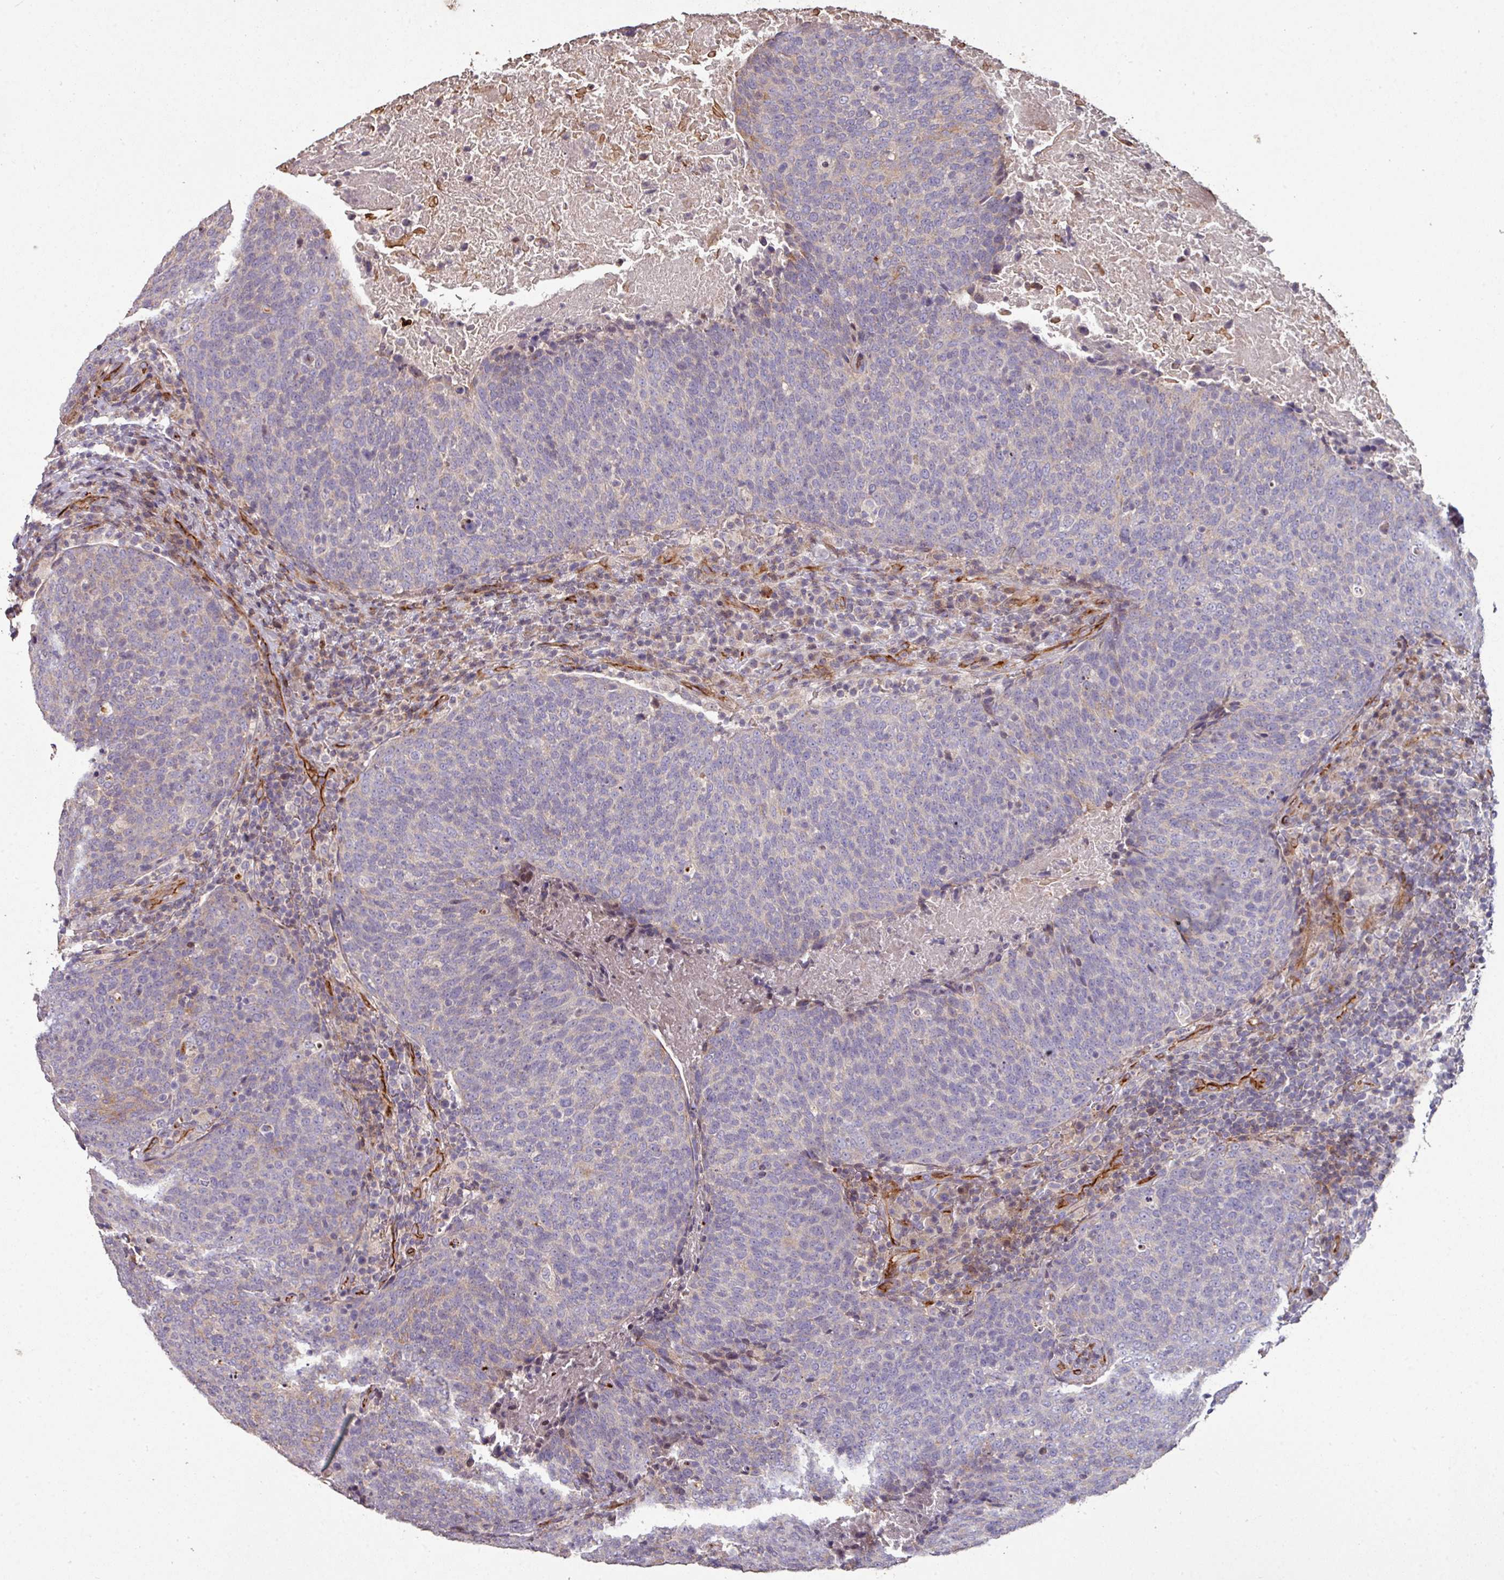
{"staining": {"intensity": "negative", "quantity": "none", "location": "none"}, "tissue": "head and neck cancer", "cell_type": "Tumor cells", "image_type": "cancer", "snomed": [{"axis": "morphology", "description": "Squamous cell carcinoma, NOS"}, {"axis": "morphology", "description": "Squamous cell carcinoma, metastatic, NOS"}, {"axis": "topography", "description": "Lymph node"}, {"axis": "topography", "description": "Head-Neck"}], "caption": "Head and neck cancer (metastatic squamous cell carcinoma) was stained to show a protein in brown. There is no significant staining in tumor cells.", "gene": "RPL23A", "patient": {"sex": "male", "age": 62}}